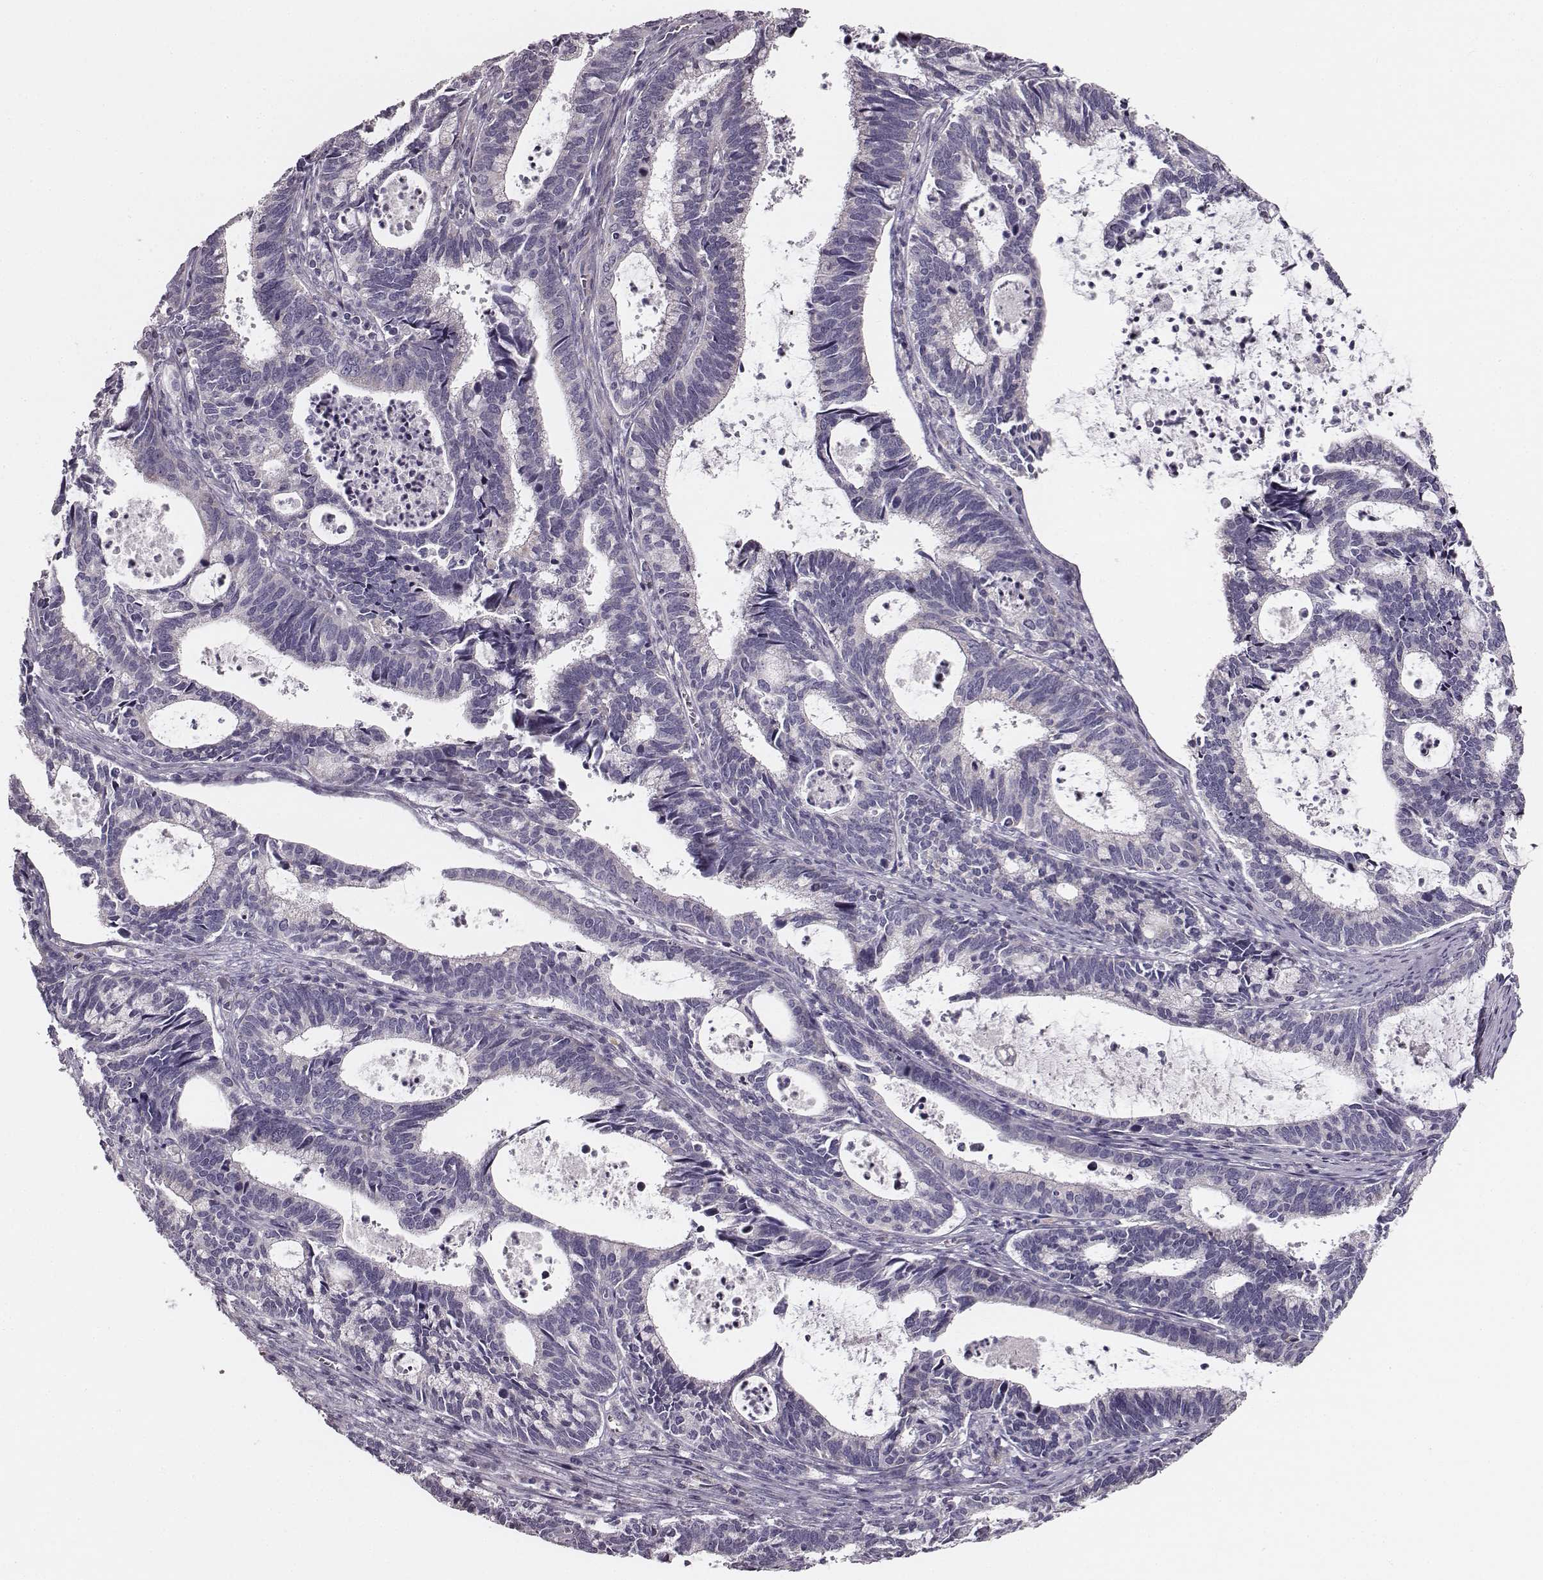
{"staining": {"intensity": "negative", "quantity": "none", "location": "none"}, "tissue": "cervical cancer", "cell_type": "Tumor cells", "image_type": "cancer", "snomed": [{"axis": "morphology", "description": "Adenocarcinoma, NOS"}, {"axis": "topography", "description": "Cervix"}], "caption": "Cervical cancer stained for a protein using IHC demonstrates no staining tumor cells.", "gene": "UBL4B", "patient": {"sex": "female", "age": 42}}